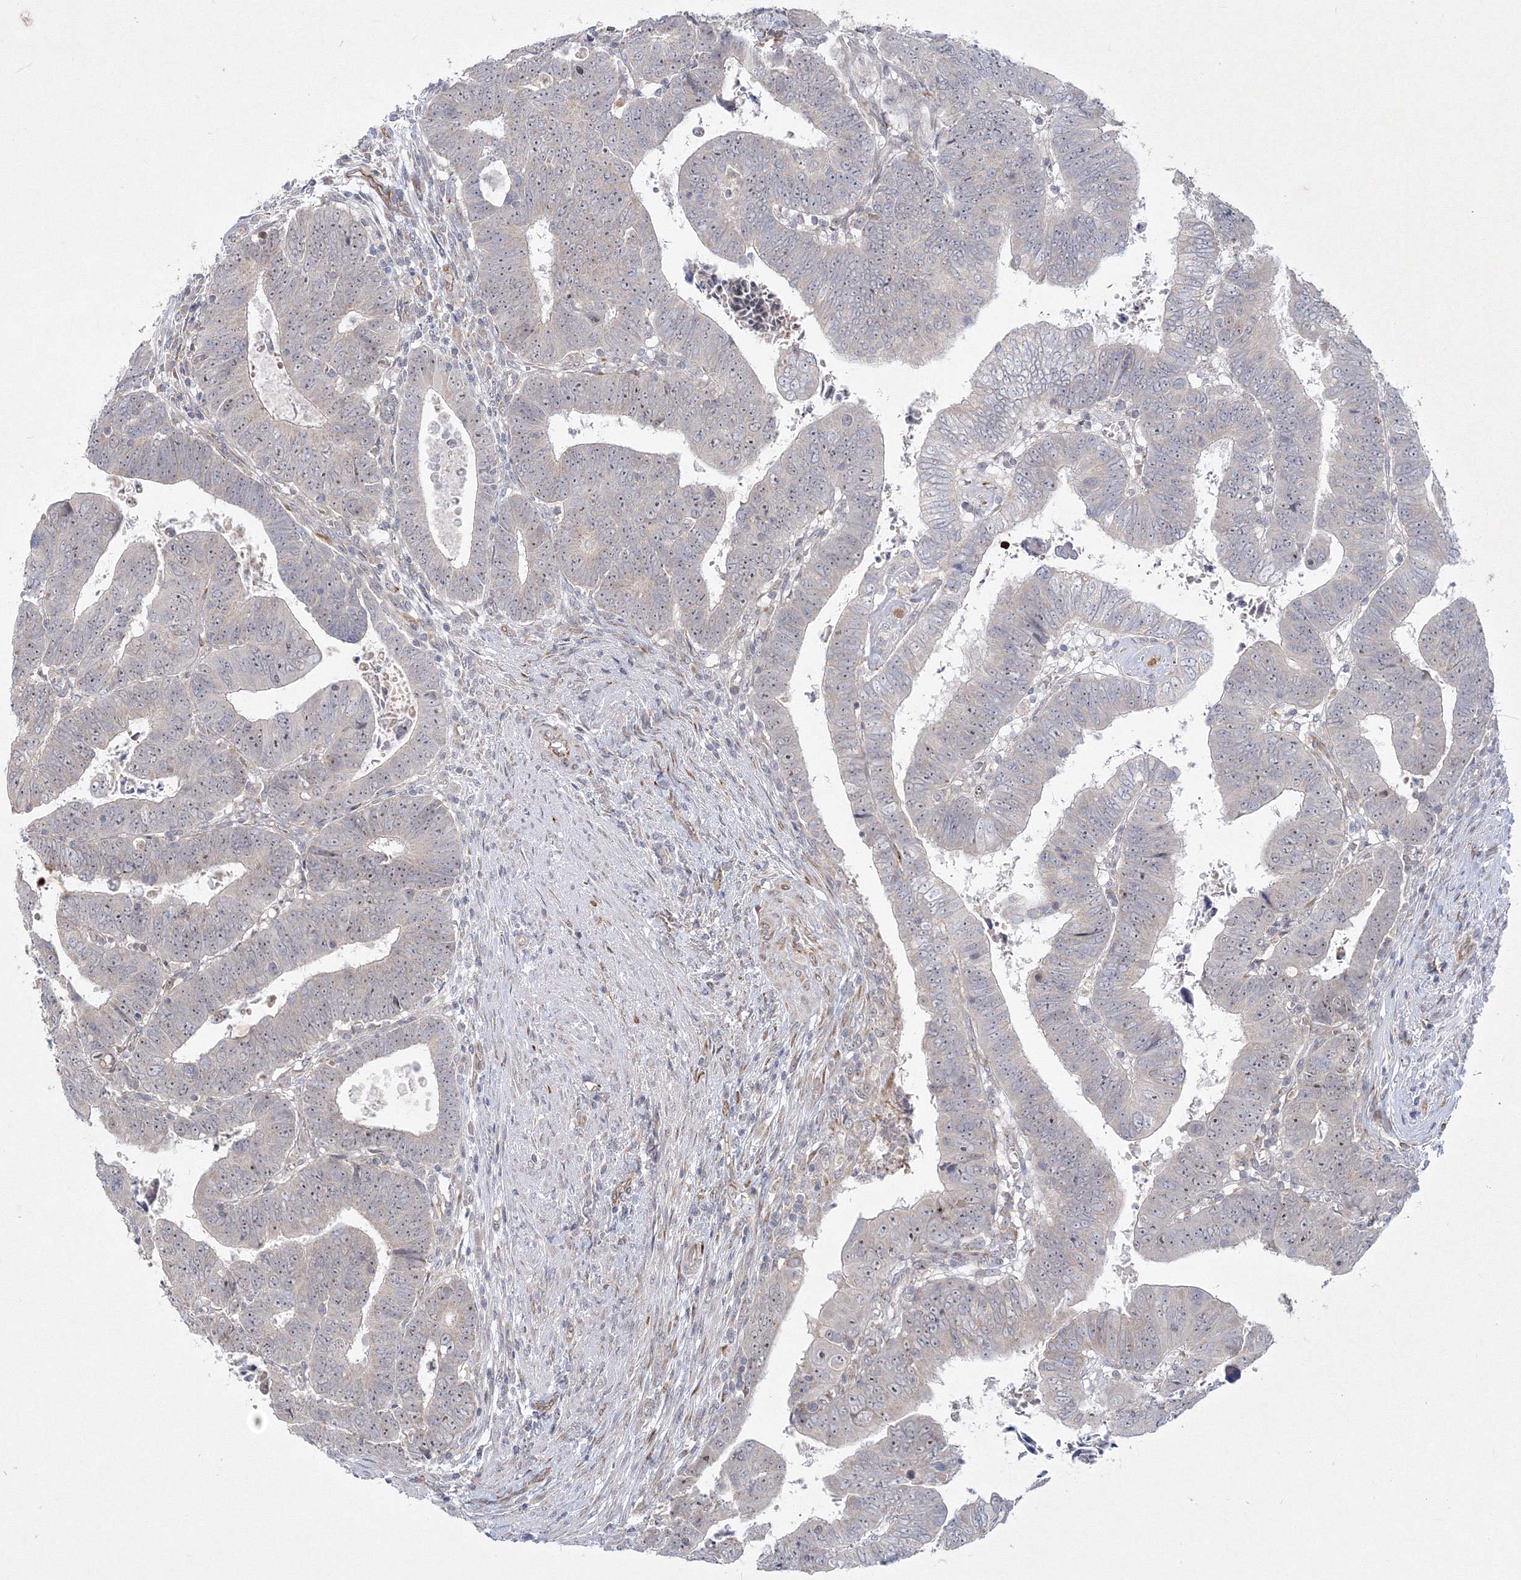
{"staining": {"intensity": "moderate", "quantity": "<25%", "location": "nuclear"}, "tissue": "colorectal cancer", "cell_type": "Tumor cells", "image_type": "cancer", "snomed": [{"axis": "morphology", "description": "Normal tissue, NOS"}, {"axis": "morphology", "description": "Adenocarcinoma, NOS"}, {"axis": "topography", "description": "Rectum"}], "caption": "Protein expression analysis of human adenocarcinoma (colorectal) reveals moderate nuclear expression in approximately <25% of tumor cells.", "gene": "WDR49", "patient": {"sex": "female", "age": 65}}